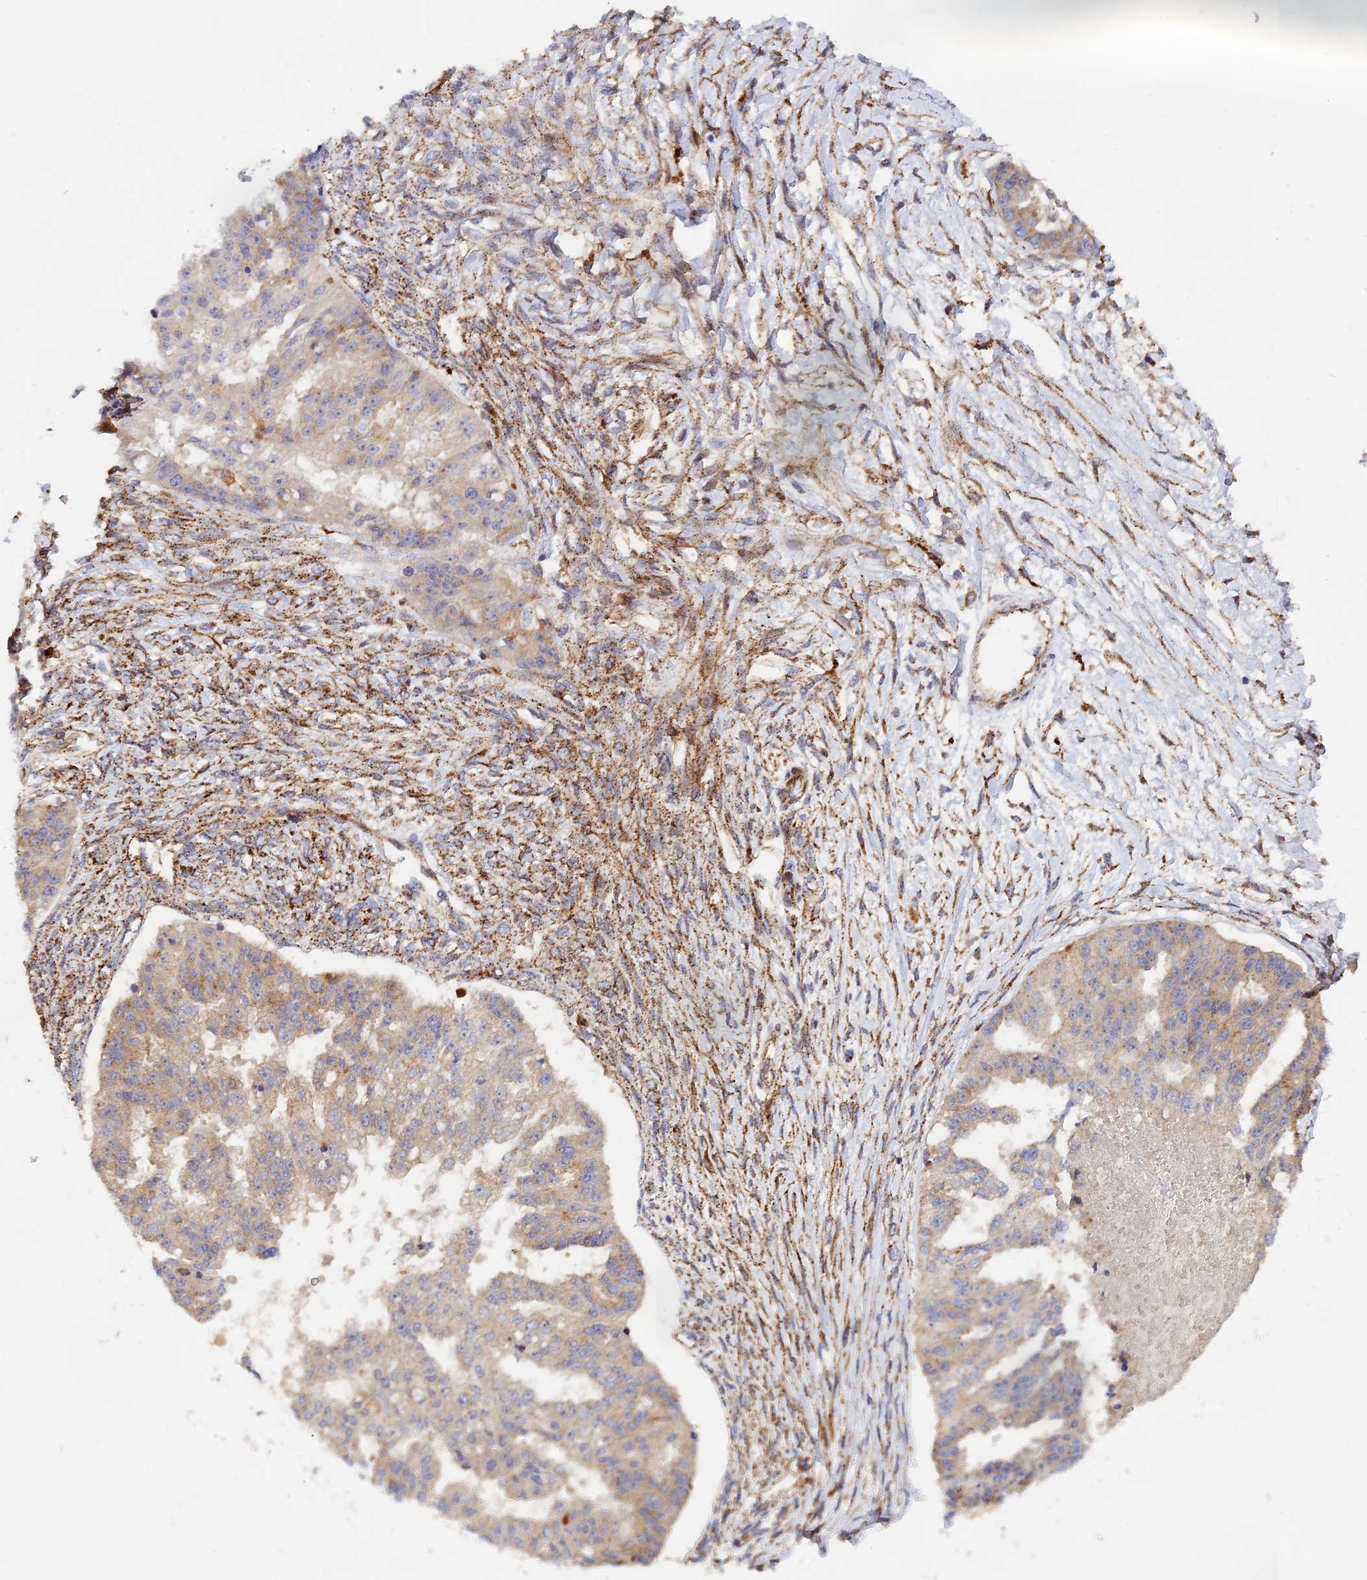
{"staining": {"intensity": "weak", "quantity": "25%-75%", "location": "cytoplasmic/membranous"}, "tissue": "ovarian cancer", "cell_type": "Tumor cells", "image_type": "cancer", "snomed": [{"axis": "morphology", "description": "Cystadenocarcinoma, serous, NOS"}, {"axis": "topography", "description": "Ovary"}], "caption": "Tumor cells show low levels of weak cytoplasmic/membranous expression in approximately 25%-75% of cells in human serous cystadenocarcinoma (ovarian).", "gene": "PPP2R3C", "patient": {"sex": "female", "age": 58}}